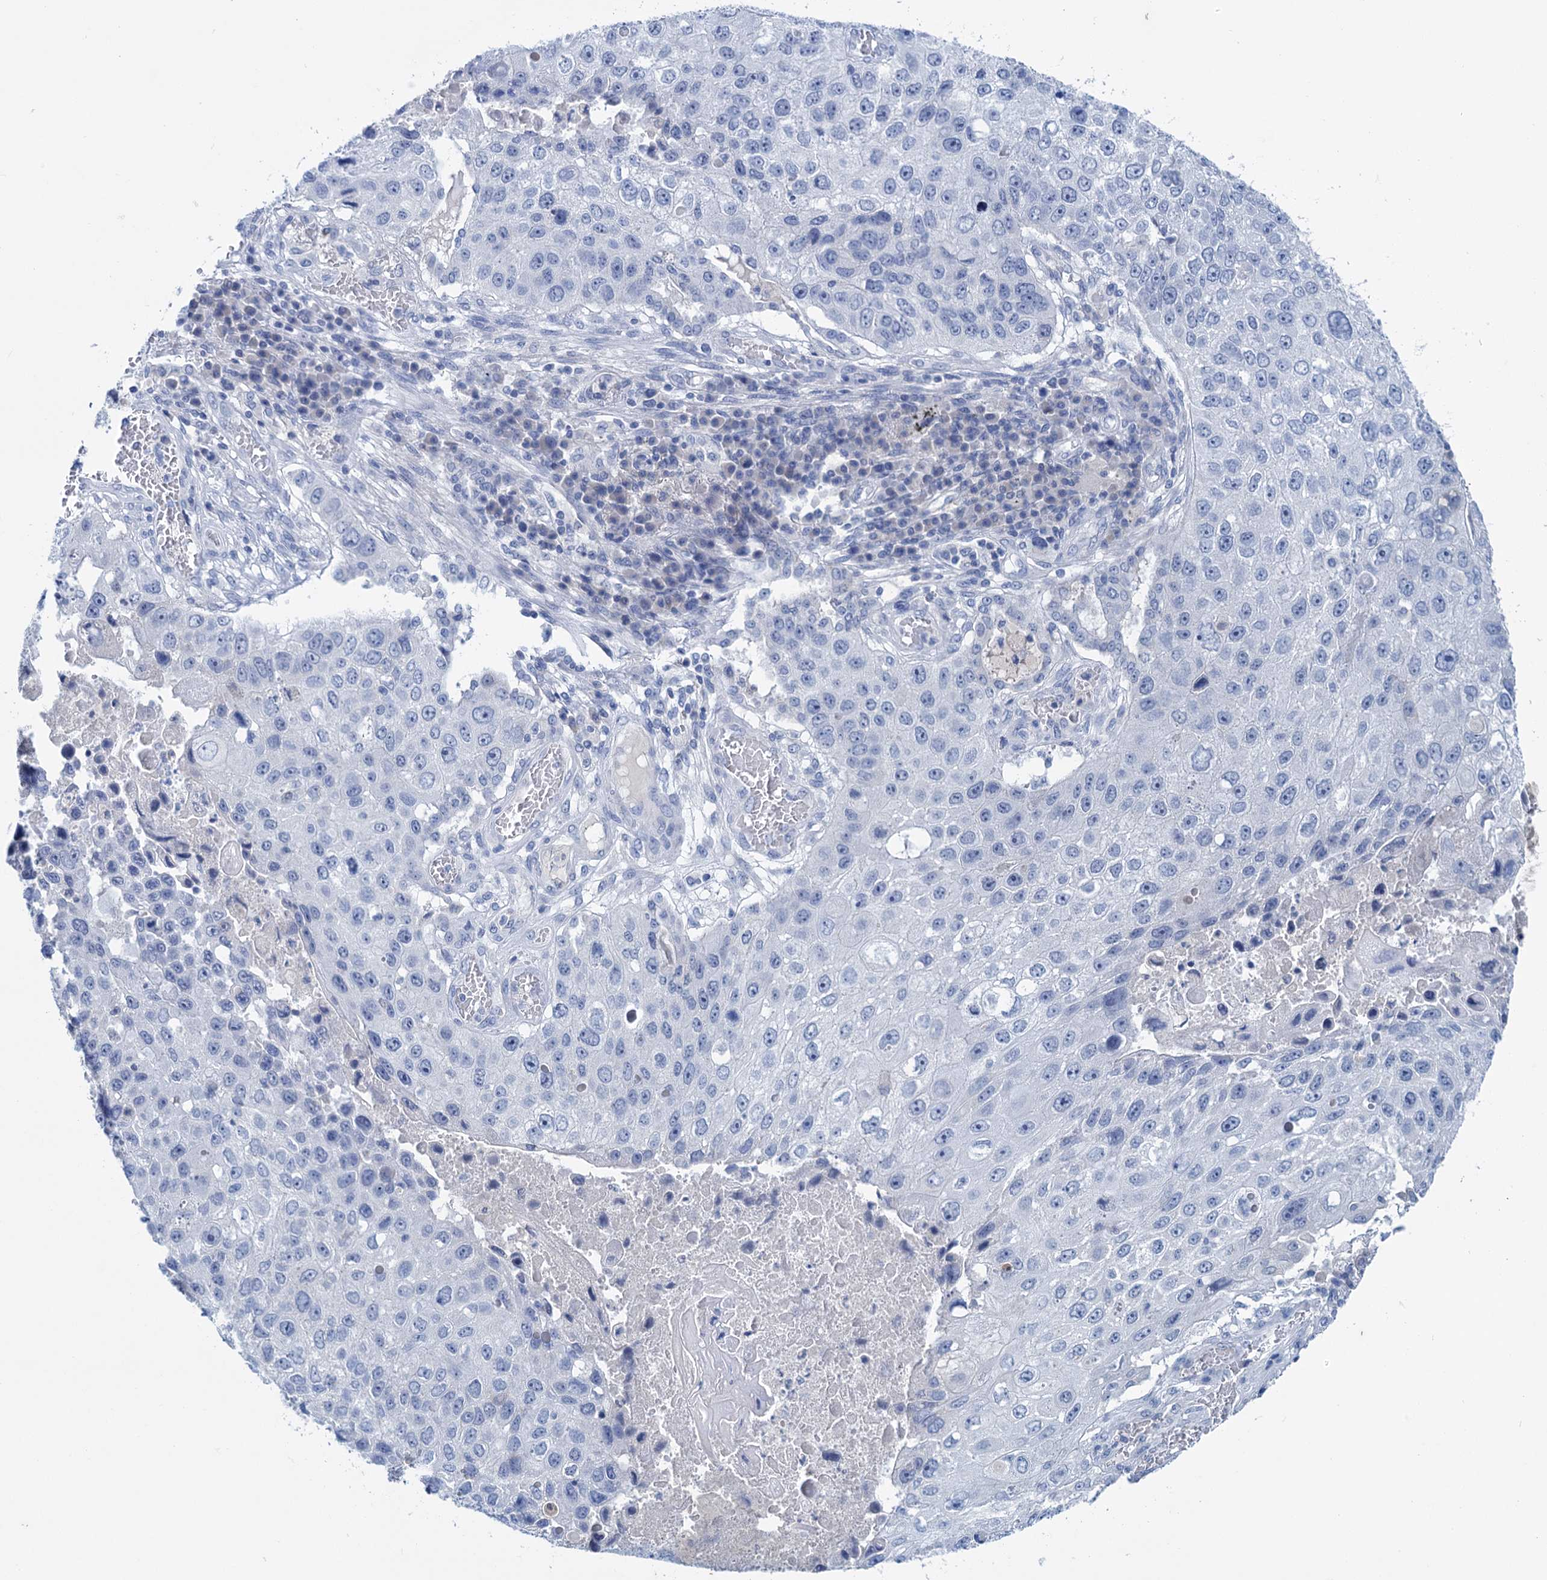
{"staining": {"intensity": "negative", "quantity": "none", "location": "none"}, "tissue": "lung cancer", "cell_type": "Tumor cells", "image_type": "cancer", "snomed": [{"axis": "morphology", "description": "Squamous cell carcinoma, NOS"}, {"axis": "topography", "description": "Lung"}], "caption": "IHC image of neoplastic tissue: human squamous cell carcinoma (lung) stained with DAB reveals no significant protein staining in tumor cells.", "gene": "MYOZ3", "patient": {"sex": "male", "age": 61}}